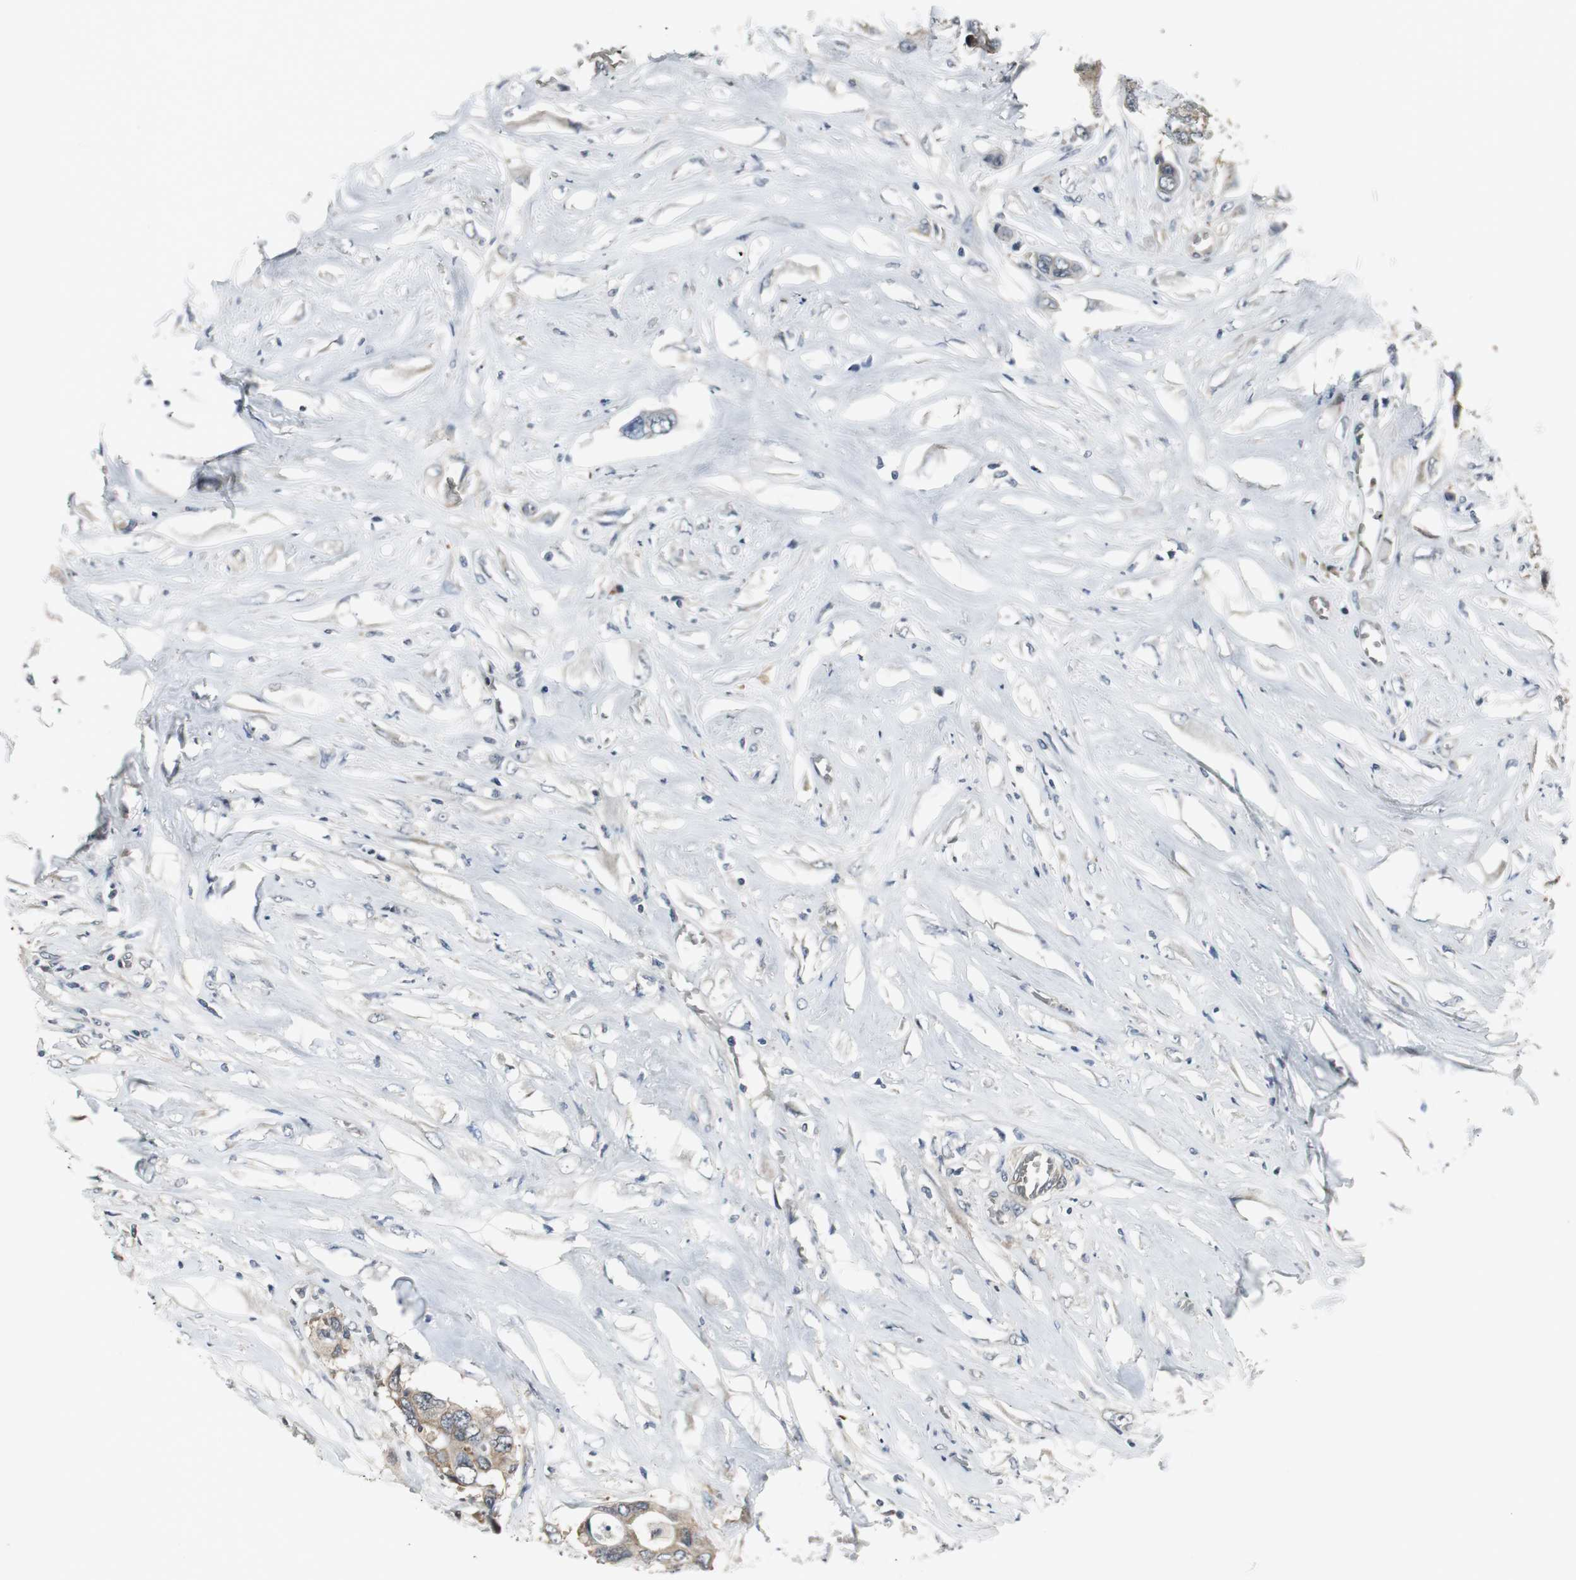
{"staining": {"intensity": "weak", "quantity": ">75%", "location": "cytoplasmic/membranous"}, "tissue": "colorectal cancer", "cell_type": "Tumor cells", "image_type": "cancer", "snomed": [{"axis": "morphology", "description": "Adenocarcinoma, NOS"}, {"axis": "topography", "description": "Rectum"}], "caption": "Immunohistochemistry (IHC) photomicrograph of colorectal adenocarcinoma stained for a protein (brown), which exhibits low levels of weak cytoplasmic/membranous positivity in approximately >75% of tumor cells.", "gene": "CCT5", "patient": {"sex": "male", "age": 55}}